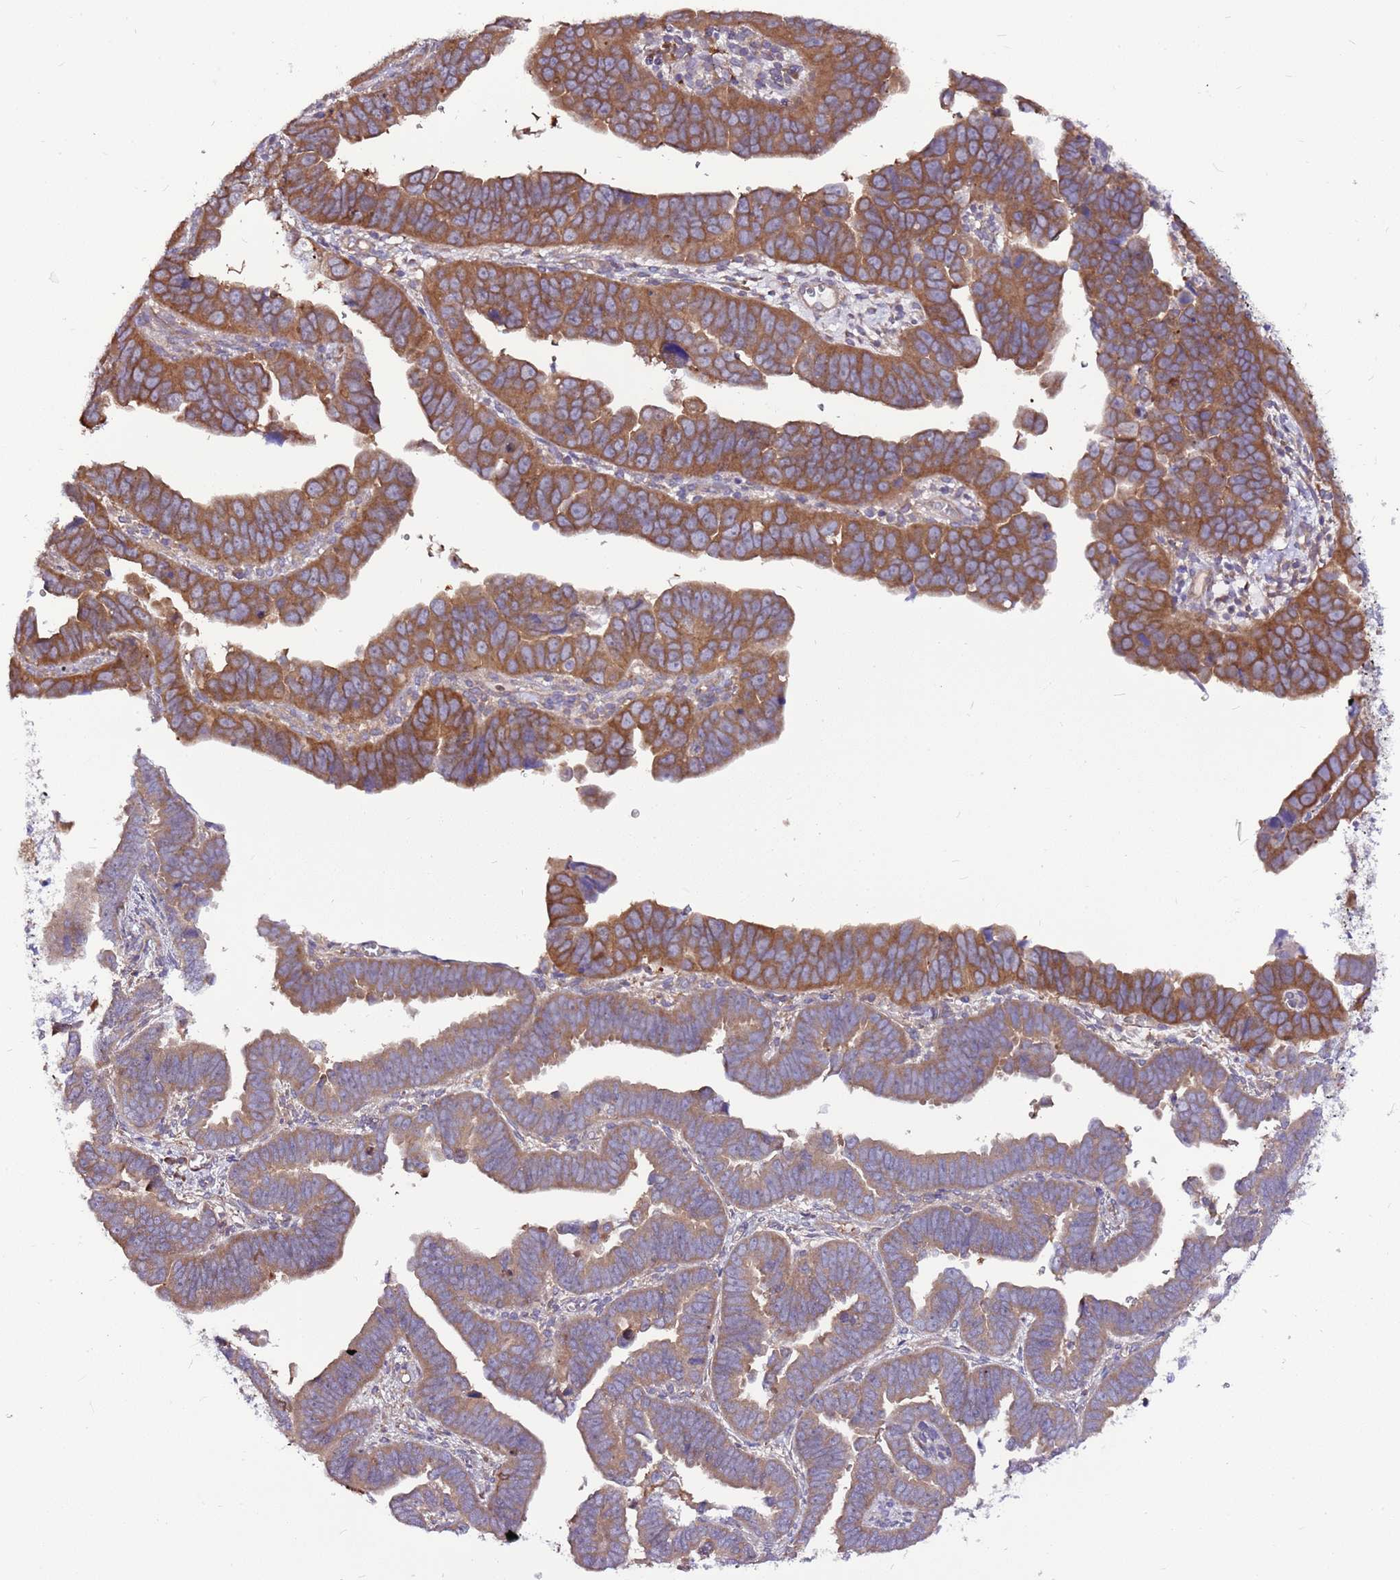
{"staining": {"intensity": "moderate", "quantity": ">75%", "location": "cytoplasmic/membranous"}, "tissue": "endometrial cancer", "cell_type": "Tumor cells", "image_type": "cancer", "snomed": [{"axis": "morphology", "description": "Adenocarcinoma, NOS"}, {"axis": "topography", "description": "Endometrium"}], "caption": "The photomicrograph reveals staining of adenocarcinoma (endometrial), revealing moderate cytoplasmic/membranous protein staining (brown color) within tumor cells.", "gene": "ATXN2L", "patient": {"sex": "female", "age": 75}}